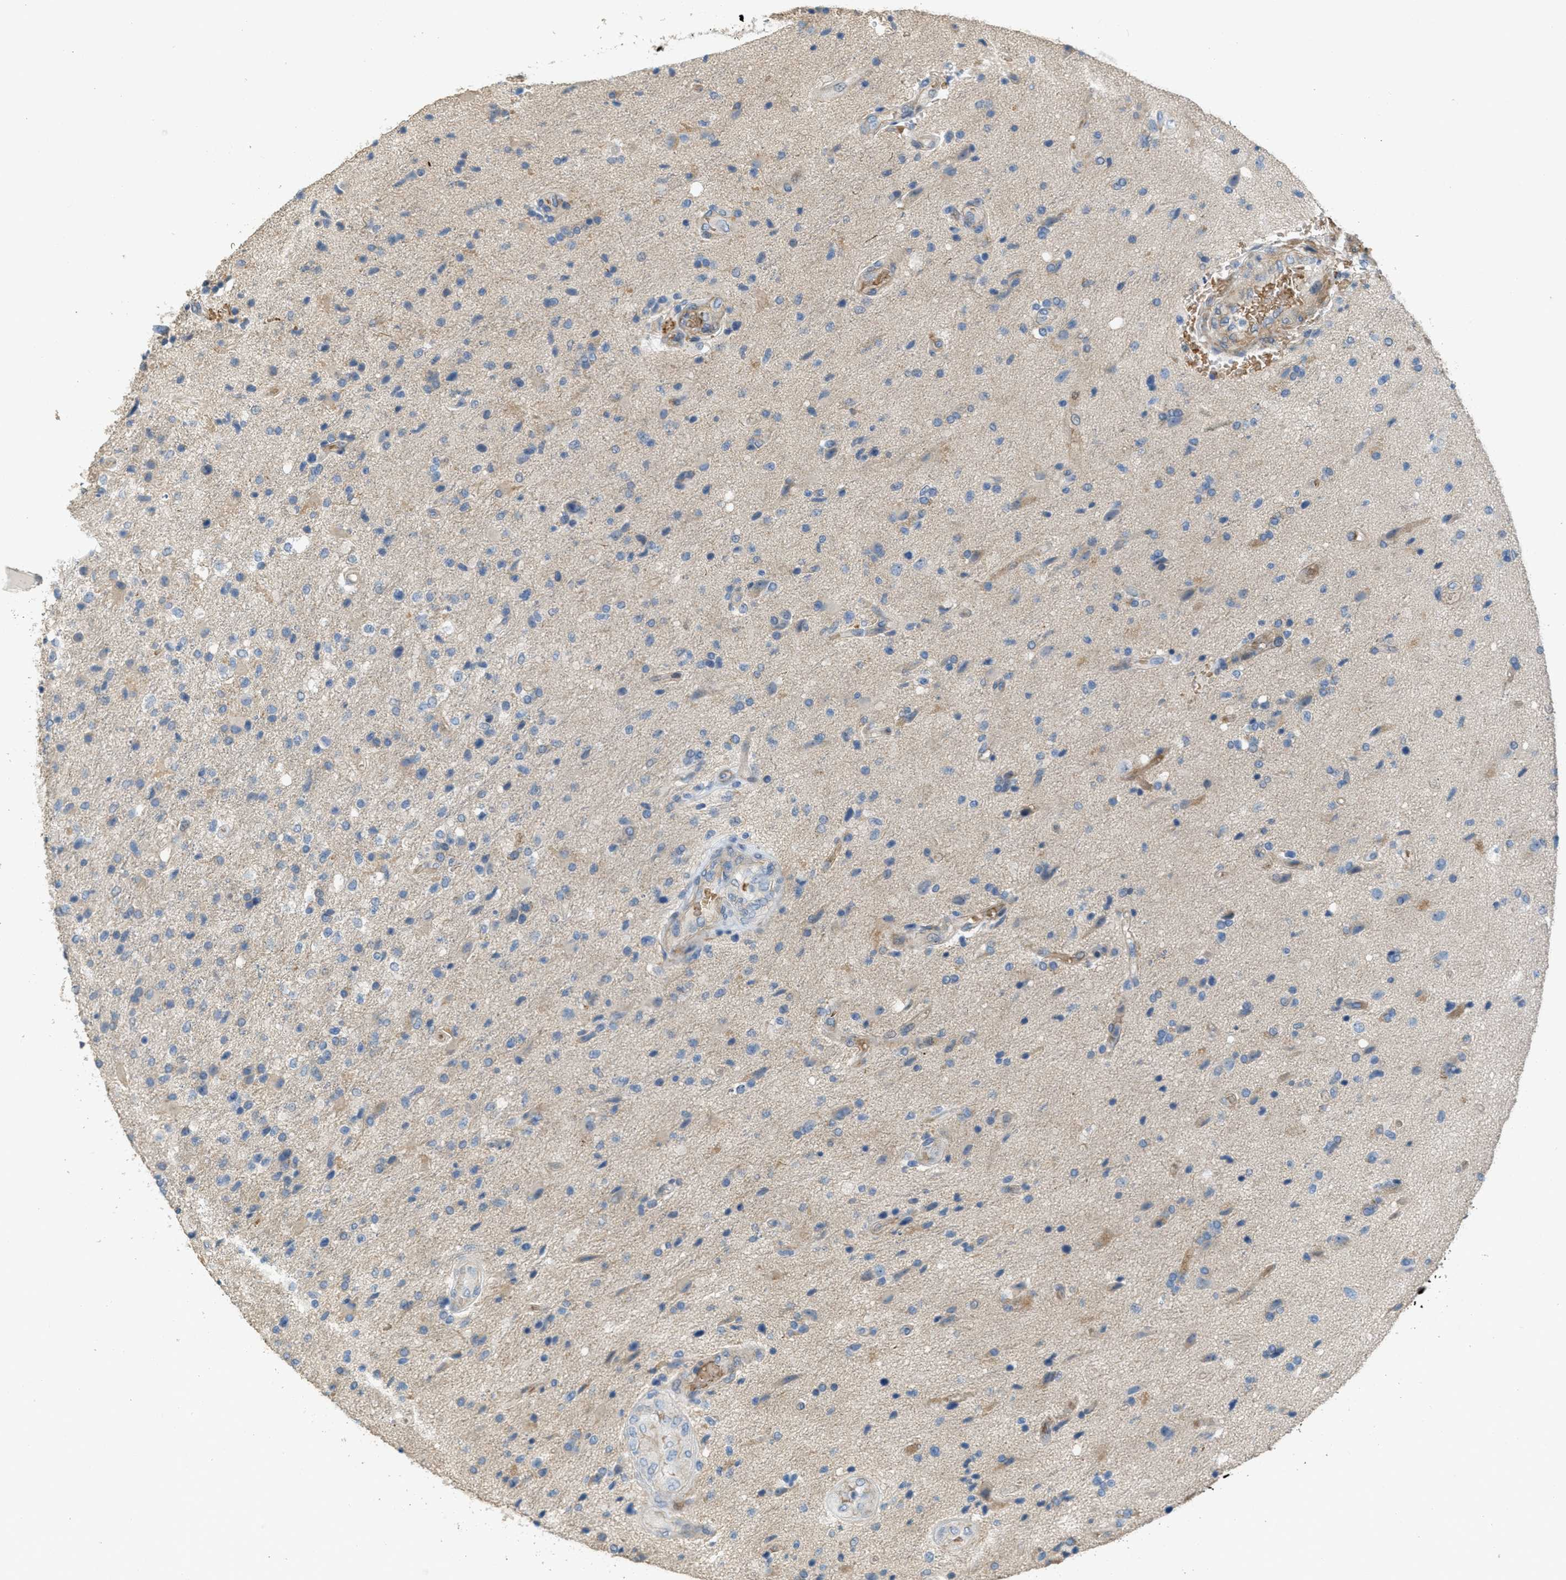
{"staining": {"intensity": "moderate", "quantity": "<25%", "location": "cytoplasmic/membranous"}, "tissue": "glioma", "cell_type": "Tumor cells", "image_type": "cancer", "snomed": [{"axis": "morphology", "description": "Glioma, malignant, High grade"}, {"axis": "topography", "description": "Brain"}], "caption": "Protein positivity by immunohistochemistry (IHC) exhibits moderate cytoplasmic/membranous positivity in approximately <25% of tumor cells in high-grade glioma (malignant). (brown staining indicates protein expression, while blue staining denotes nuclei).", "gene": "MRS2", "patient": {"sex": "male", "age": 72}}